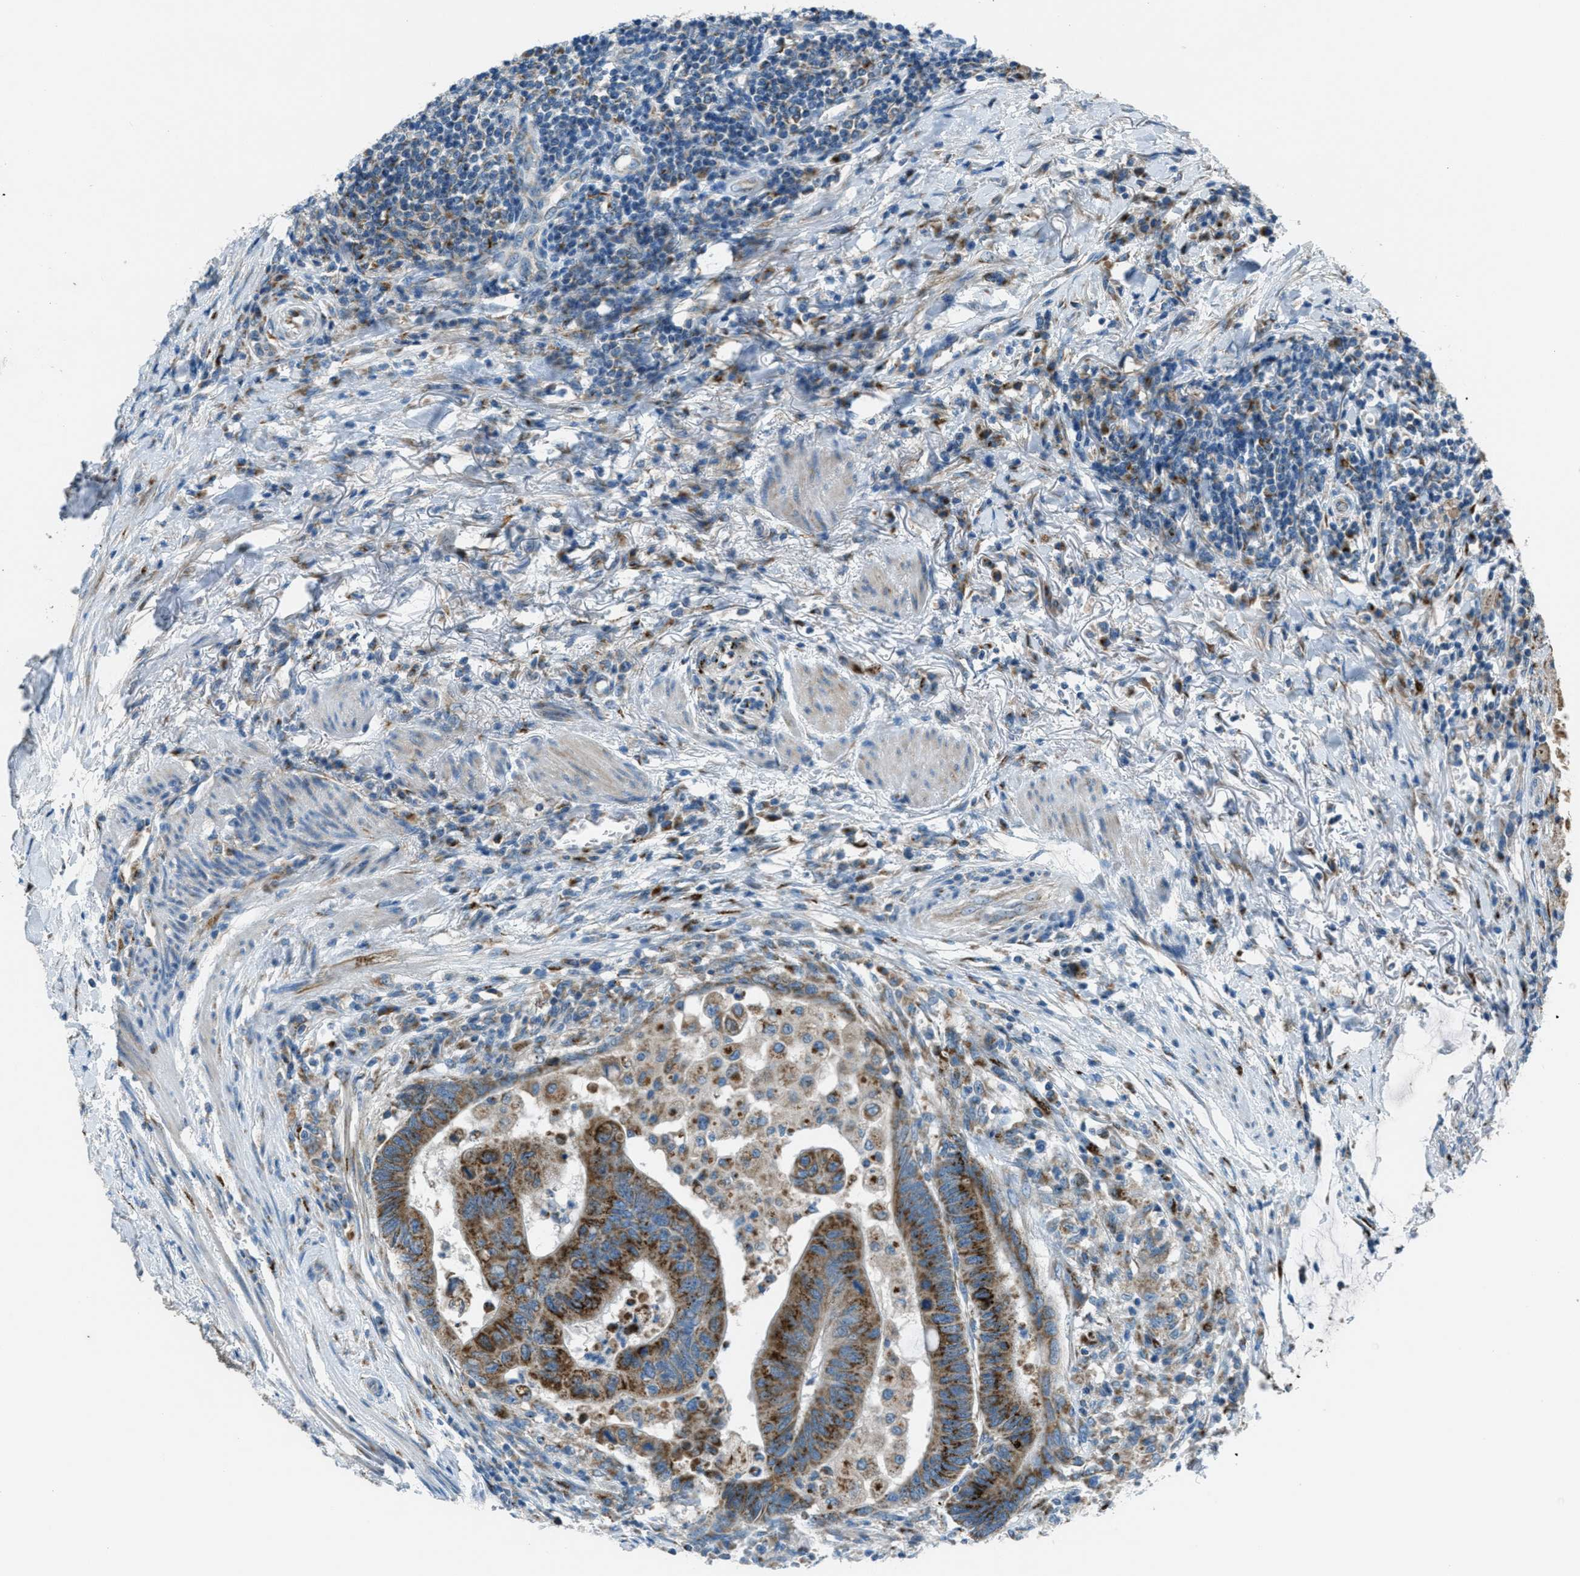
{"staining": {"intensity": "moderate", "quantity": ">75%", "location": "cytoplasmic/membranous"}, "tissue": "colorectal cancer", "cell_type": "Tumor cells", "image_type": "cancer", "snomed": [{"axis": "morphology", "description": "Normal tissue, NOS"}, {"axis": "morphology", "description": "Adenocarcinoma, NOS"}, {"axis": "topography", "description": "Rectum"}, {"axis": "topography", "description": "Peripheral nerve tissue"}], "caption": "Colorectal adenocarcinoma stained with a brown dye shows moderate cytoplasmic/membranous positive positivity in about >75% of tumor cells.", "gene": "BCKDK", "patient": {"sex": "male", "age": 92}}